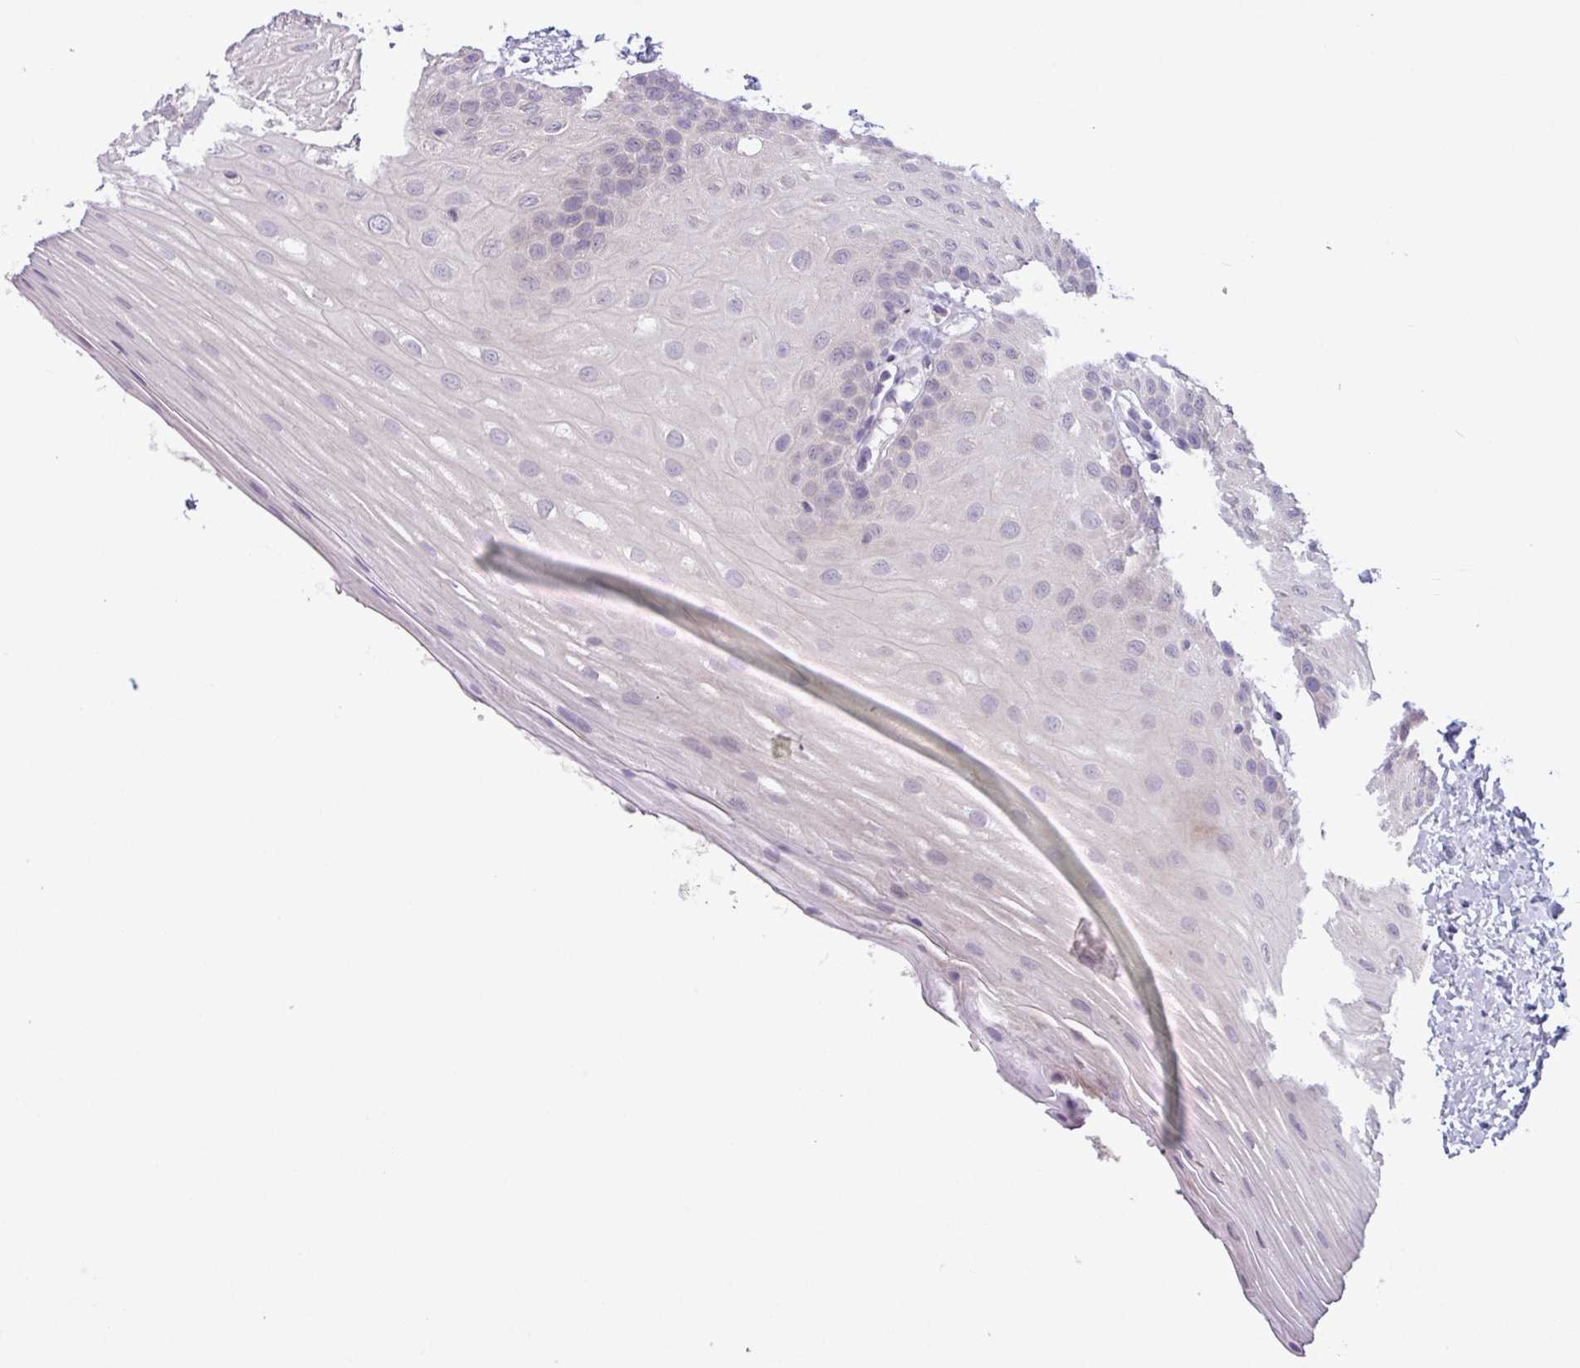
{"staining": {"intensity": "negative", "quantity": "none", "location": "none"}, "tissue": "oral mucosa", "cell_type": "Squamous epithelial cells", "image_type": "normal", "snomed": [{"axis": "morphology", "description": "Normal tissue, NOS"}, {"axis": "topography", "description": "Oral tissue"}], "caption": "This is an immunohistochemistry photomicrograph of unremarkable oral mucosa. There is no staining in squamous epithelial cells.", "gene": "C20orf27", "patient": {"sex": "female", "age": 67}}